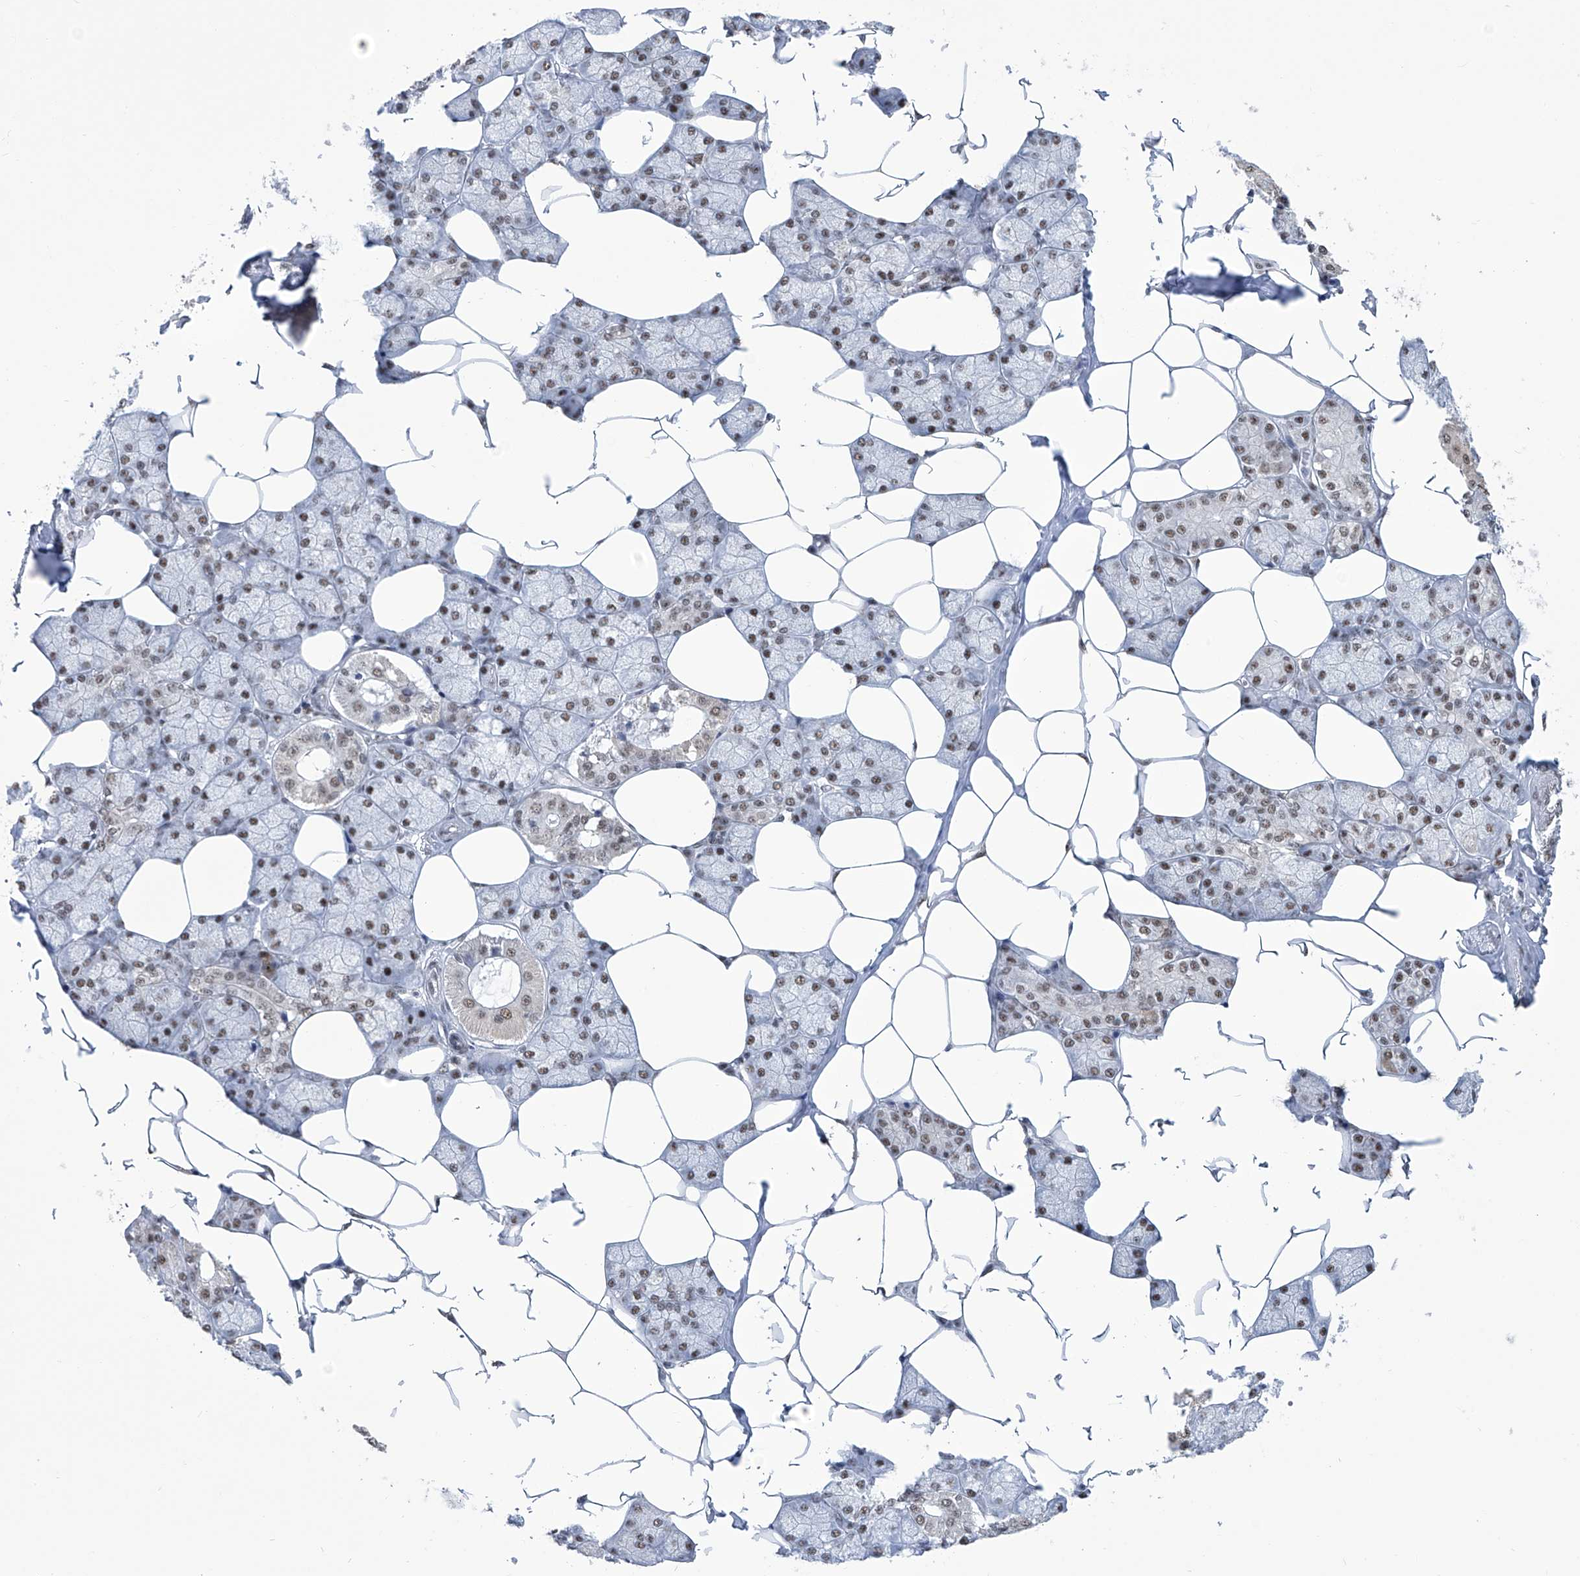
{"staining": {"intensity": "moderate", "quantity": "25%-75%", "location": "nuclear"}, "tissue": "salivary gland", "cell_type": "Glandular cells", "image_type": "normal", "snomed": [{"axis": "morphology", "description": "Normal tissue, NOS"}, {"axis": "topography", "description": "Salivary gland"}], "caption": "A brown stain highlights moderate nuclear staining of a protein in glandular cells of benign salivary gland. (Stains: DAB (3,3'-diaminobenzidine) in brown, nuclei in blue, Microscopy: brightfield microscopy at high magnification).", "gene": "FBXL4", "patient": {"sex": "male", "age": 62}}